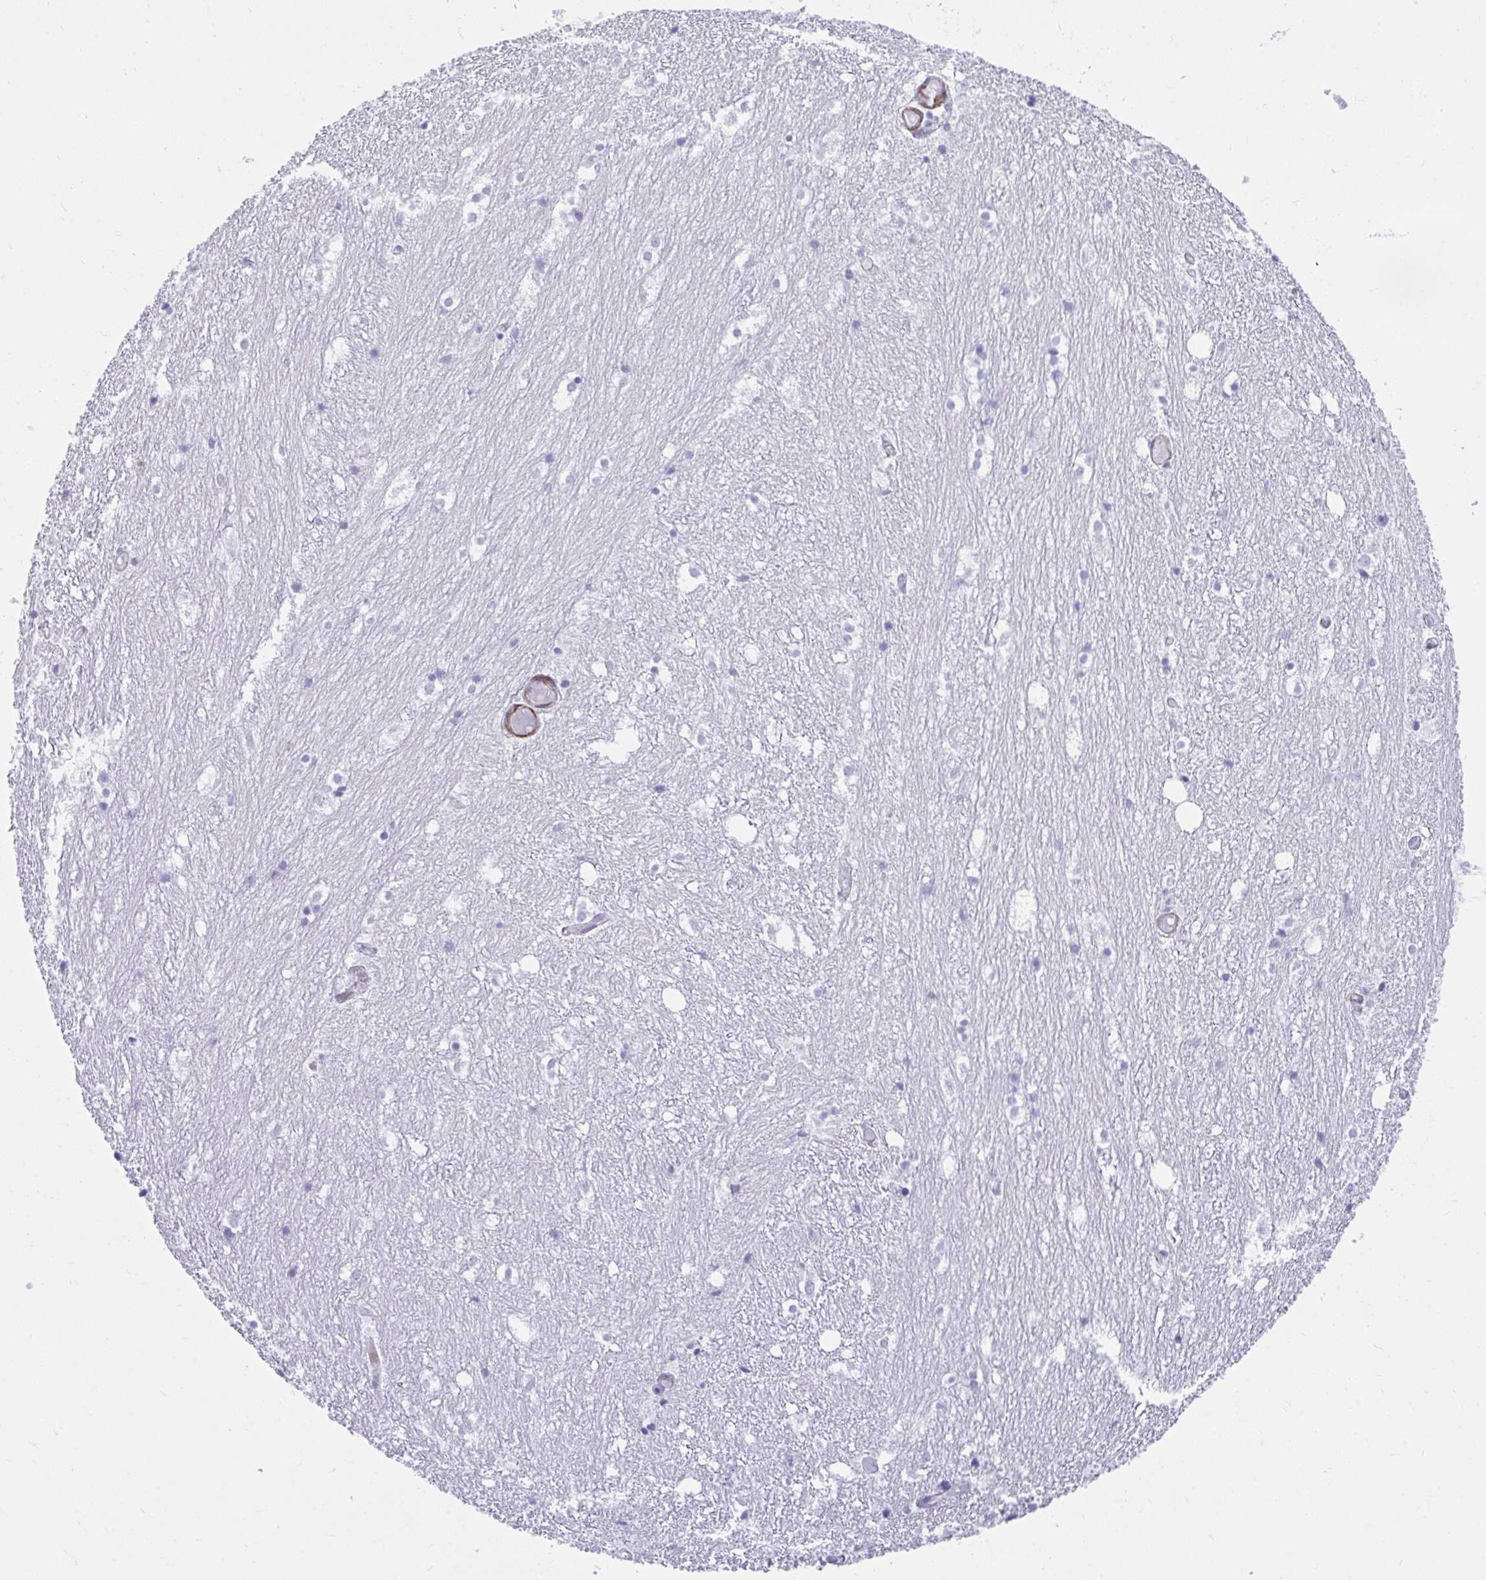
{"staining": {"intensity": "negative", "quantity": "none", "location": "none"}, "tissue": "hippocampus", "cell_type": "Glial cells", "image_type": "normal", "snomed": [{"axis": "morphology", "description": "Normal tissue, NOS"}, {"axis": "topography", "description": "Hippocampus"}], "caption": "The micrograph reveals no staining of glial cells in unremarkable hippocampus.", "gene": "CSTB", "patient": {"sex": "female", "age": 52}}